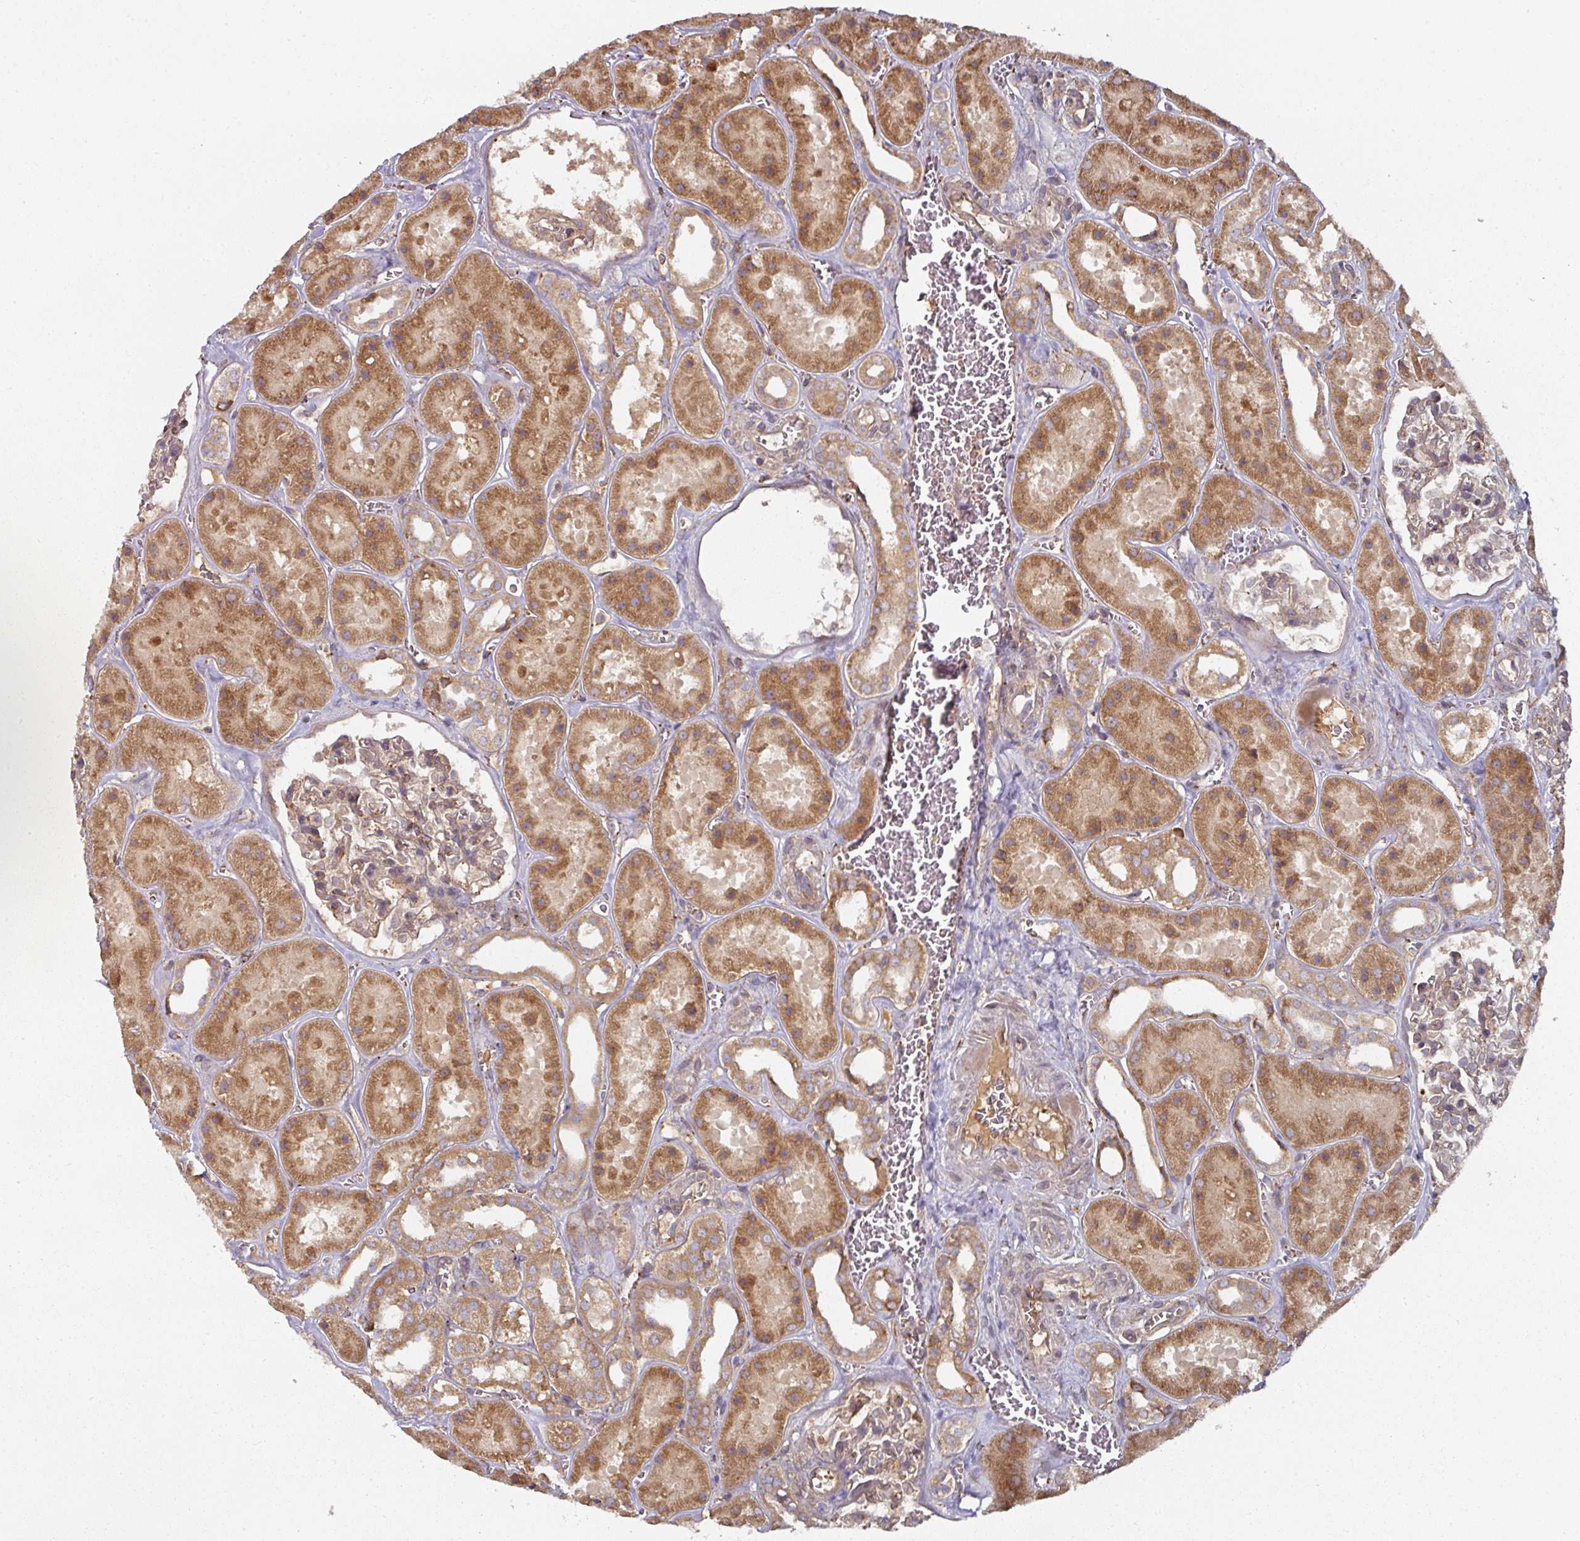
{"staining": {"intensity": "weak", "quantity": "25%-75%", "location": "cytoplasmic/membranous"}, "tissue": "kidney", "cell_type": "Cells in glomeruli", "image_type": "normal", "snomed": [{"axis": "morphology", "description": "Normal tissue, NOS"}, {"axis": "topography", "description": "Kidney"}], "caption": "DAB (3,3'-diaminobenzidine) immunohistochemical staining of benign human kidney demonstrates weak cytoplasmic/membranous protein staining in approximately 25%-75% of cells in glomeruli. The staining was performed using DAB (3,3'-diaminobenzidine) to visualize the protein expression in brown, while the nuclei were stained in blue with hematoxylin (Magnification: 20x).", "gene": "CEP95", "patient": {"sex": "female", "age": 41}}